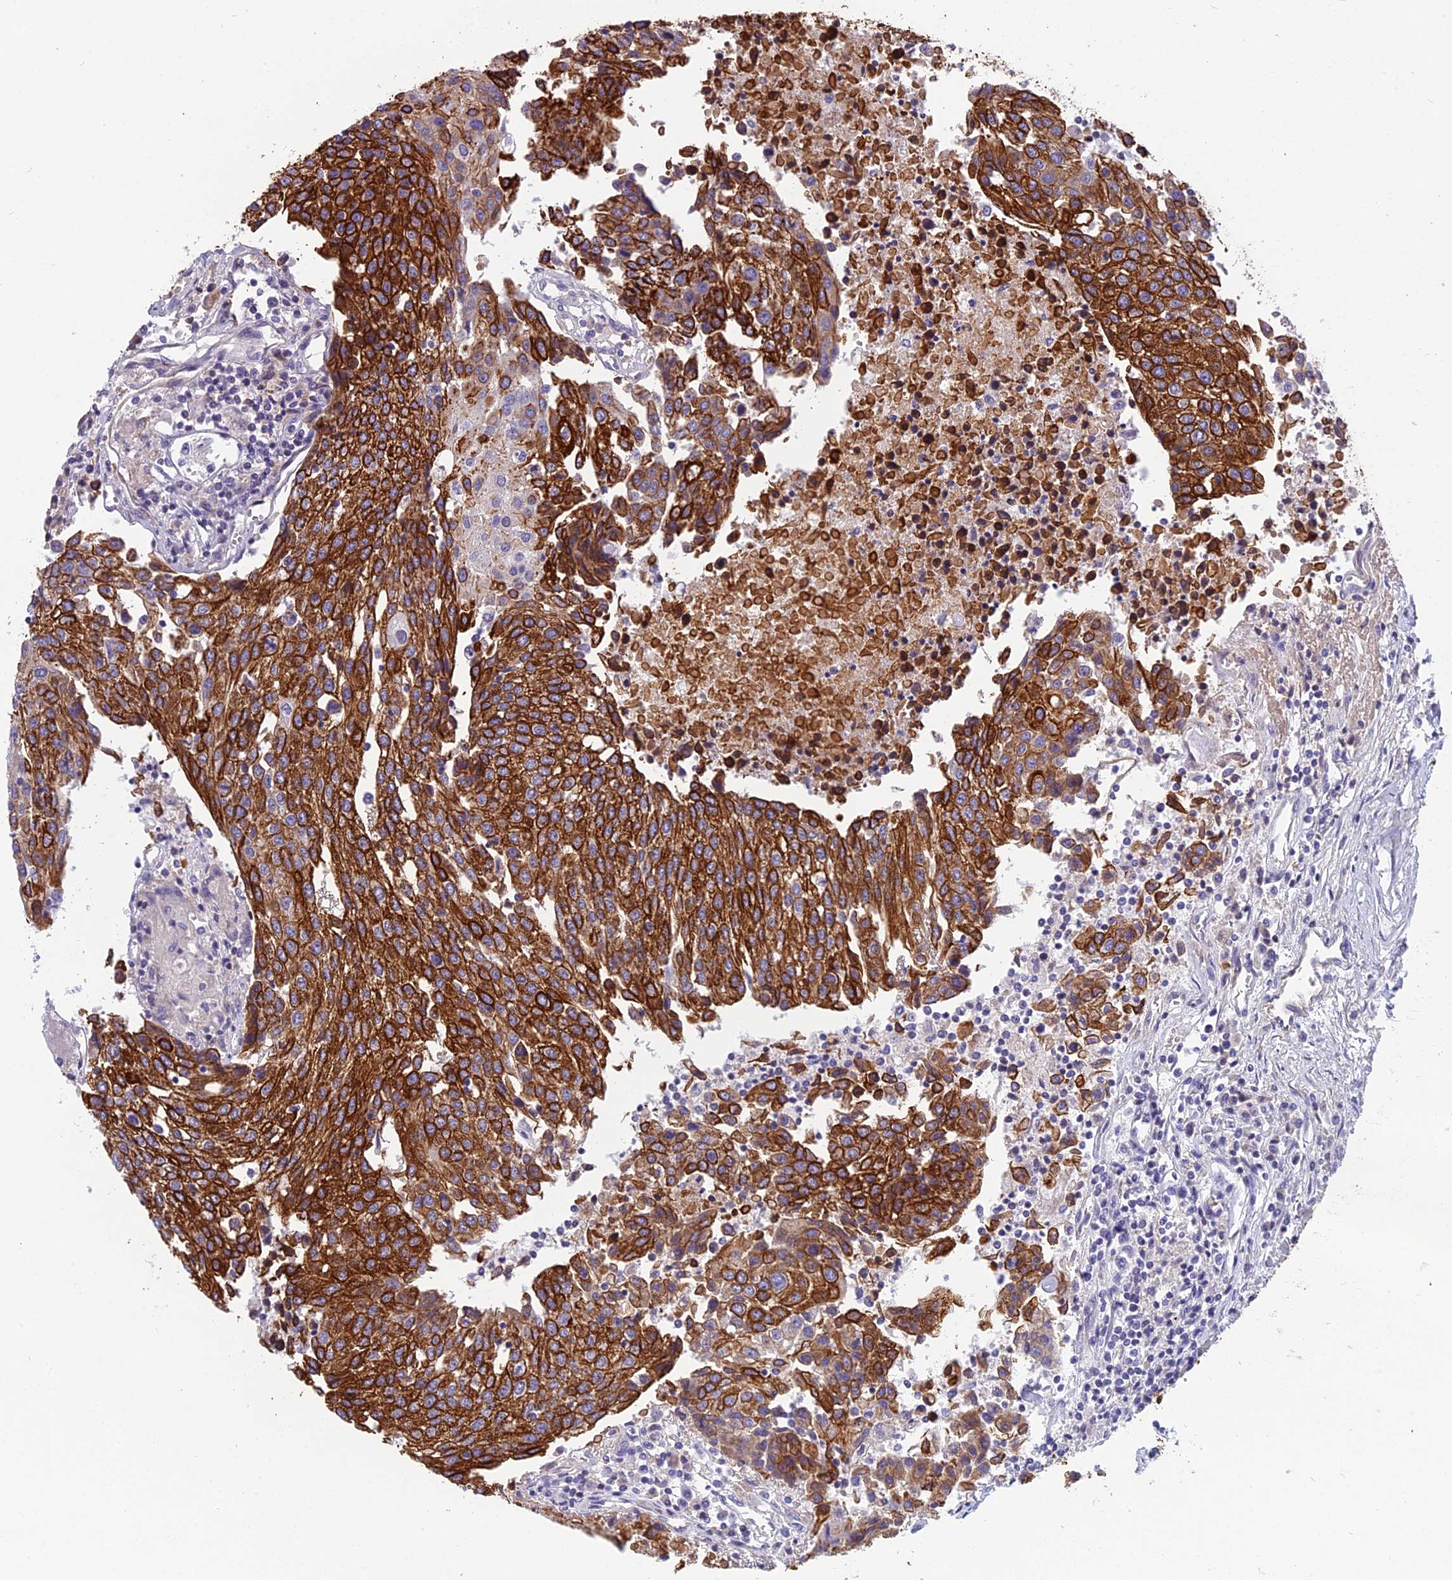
{"staining": {"intensity": "strong", "quantity": ">75%", "location": "cytoplasmic/membranous"}, "tissue": "urothelial cancer", "cell_type": "Tumor cells", "image_type": "cancer", "snomed": [{"axis": "morphology", "description": "Urothelial carcinoma, High grade"}, {"axis": "topography", "description": "Urinary bladder"}], "caption": "A micrograph showing strong cytoplasmic/membranous positivity in approximately >75% of tumor cells in high-grade urothelial carcinoma, as visualized by brown immunohistochemical staining.", "gene": "RBM41", "patient": {"sex": "female", "age": 85}}